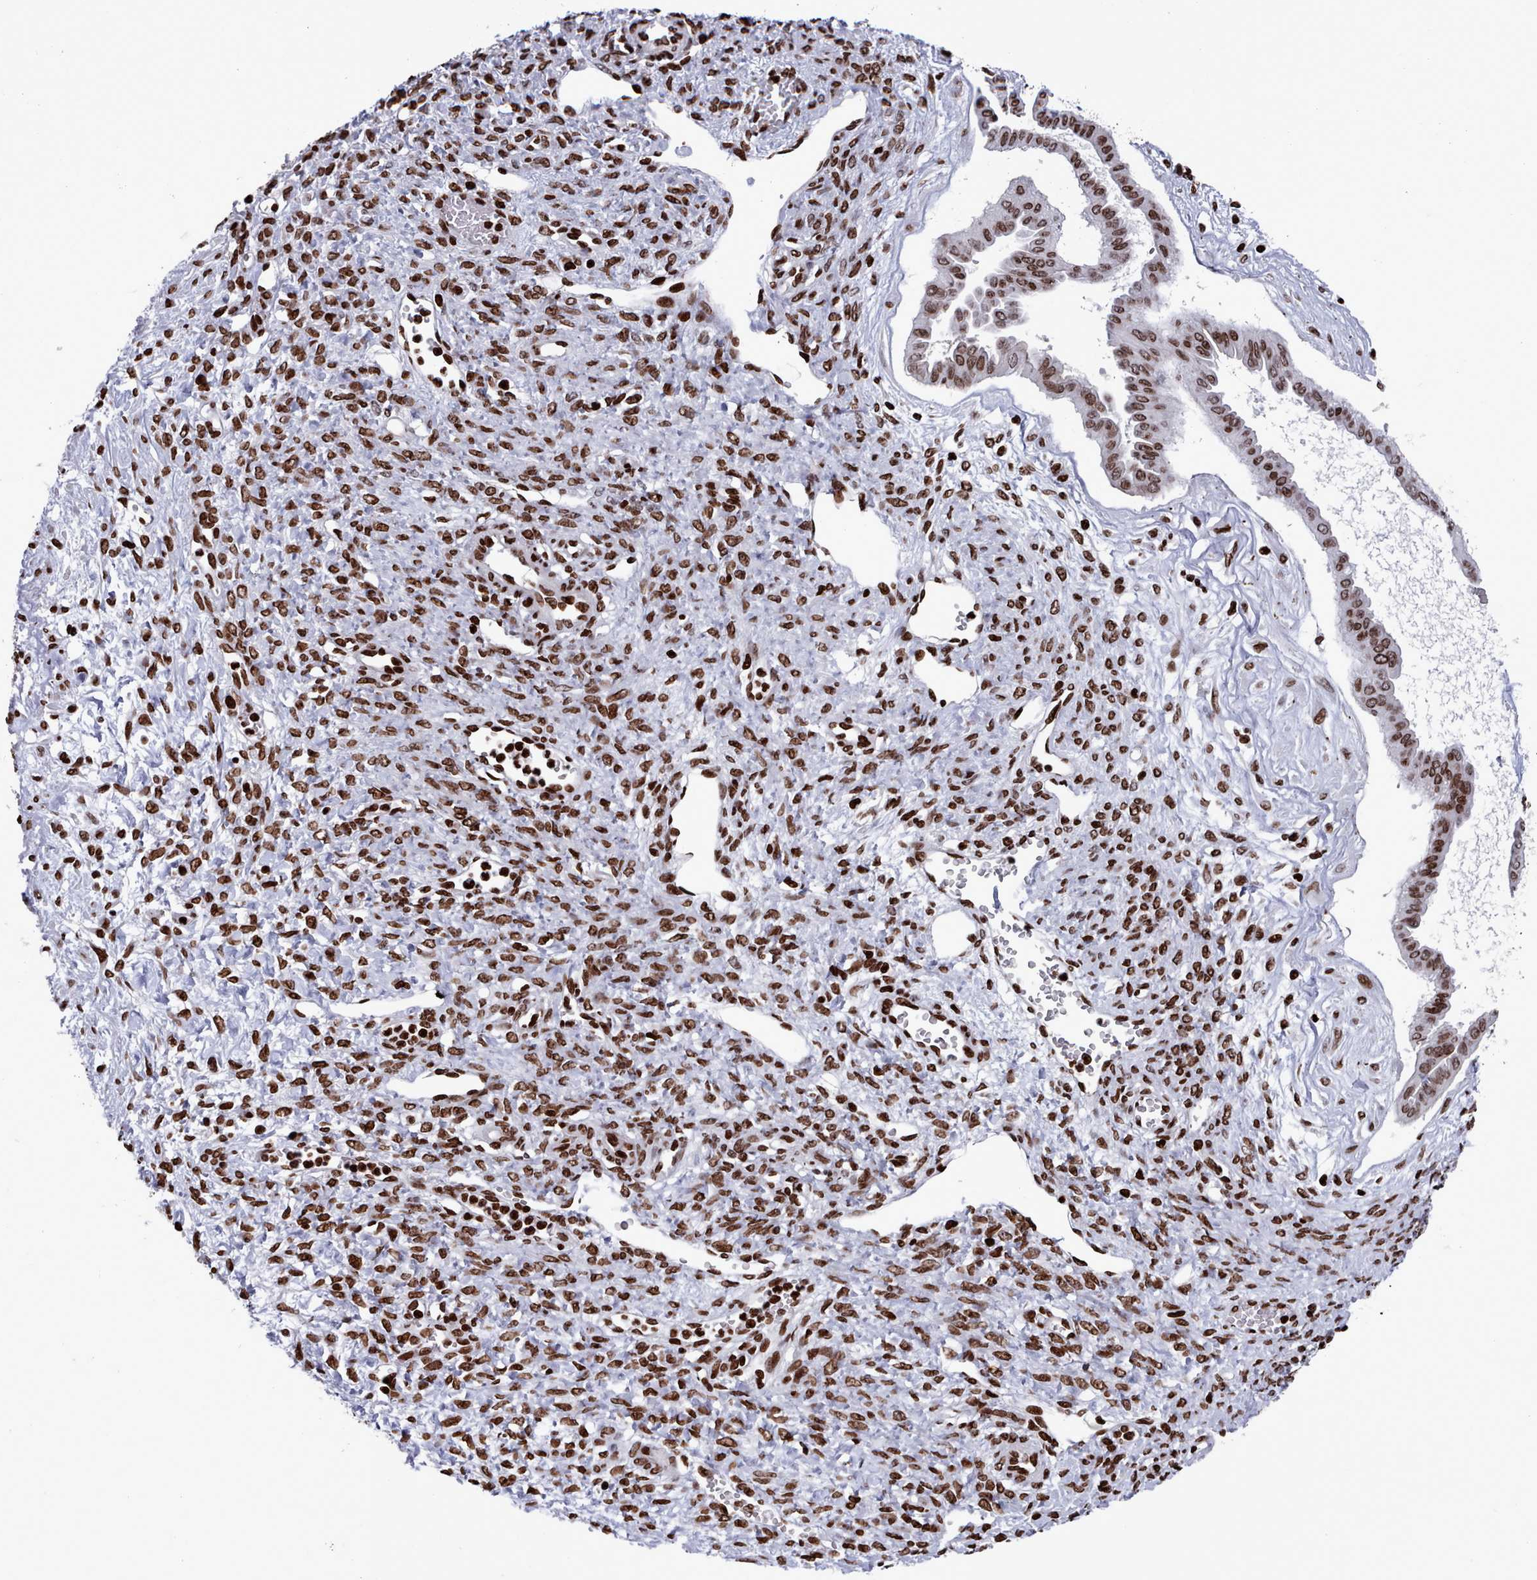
{"staining": {"intensity": "strong", "quantity": ">75%", "location": "nuclear"}, "tissue": "ovarian cancer", "cell_type": "Tumor cells", "image_type": "cancer", "snomed": [{"axis": "morphology", "description": "Cystadenocarcinoma, mucinous, NOS"}, {"axis": "topography", "description": "Ovary"}], "caption": "A high-resolution photomicrograph shows immunohistochemistry staining of ovarian mucinous cystadenocarcinoma, which displays strong nuclear expression in approximately >75% of tumor cells. The protein is shown in brown color, while the nuclei are stained blue.", "gene": "PCDHB12", "patient": {"sex": "female", "age": 73}}